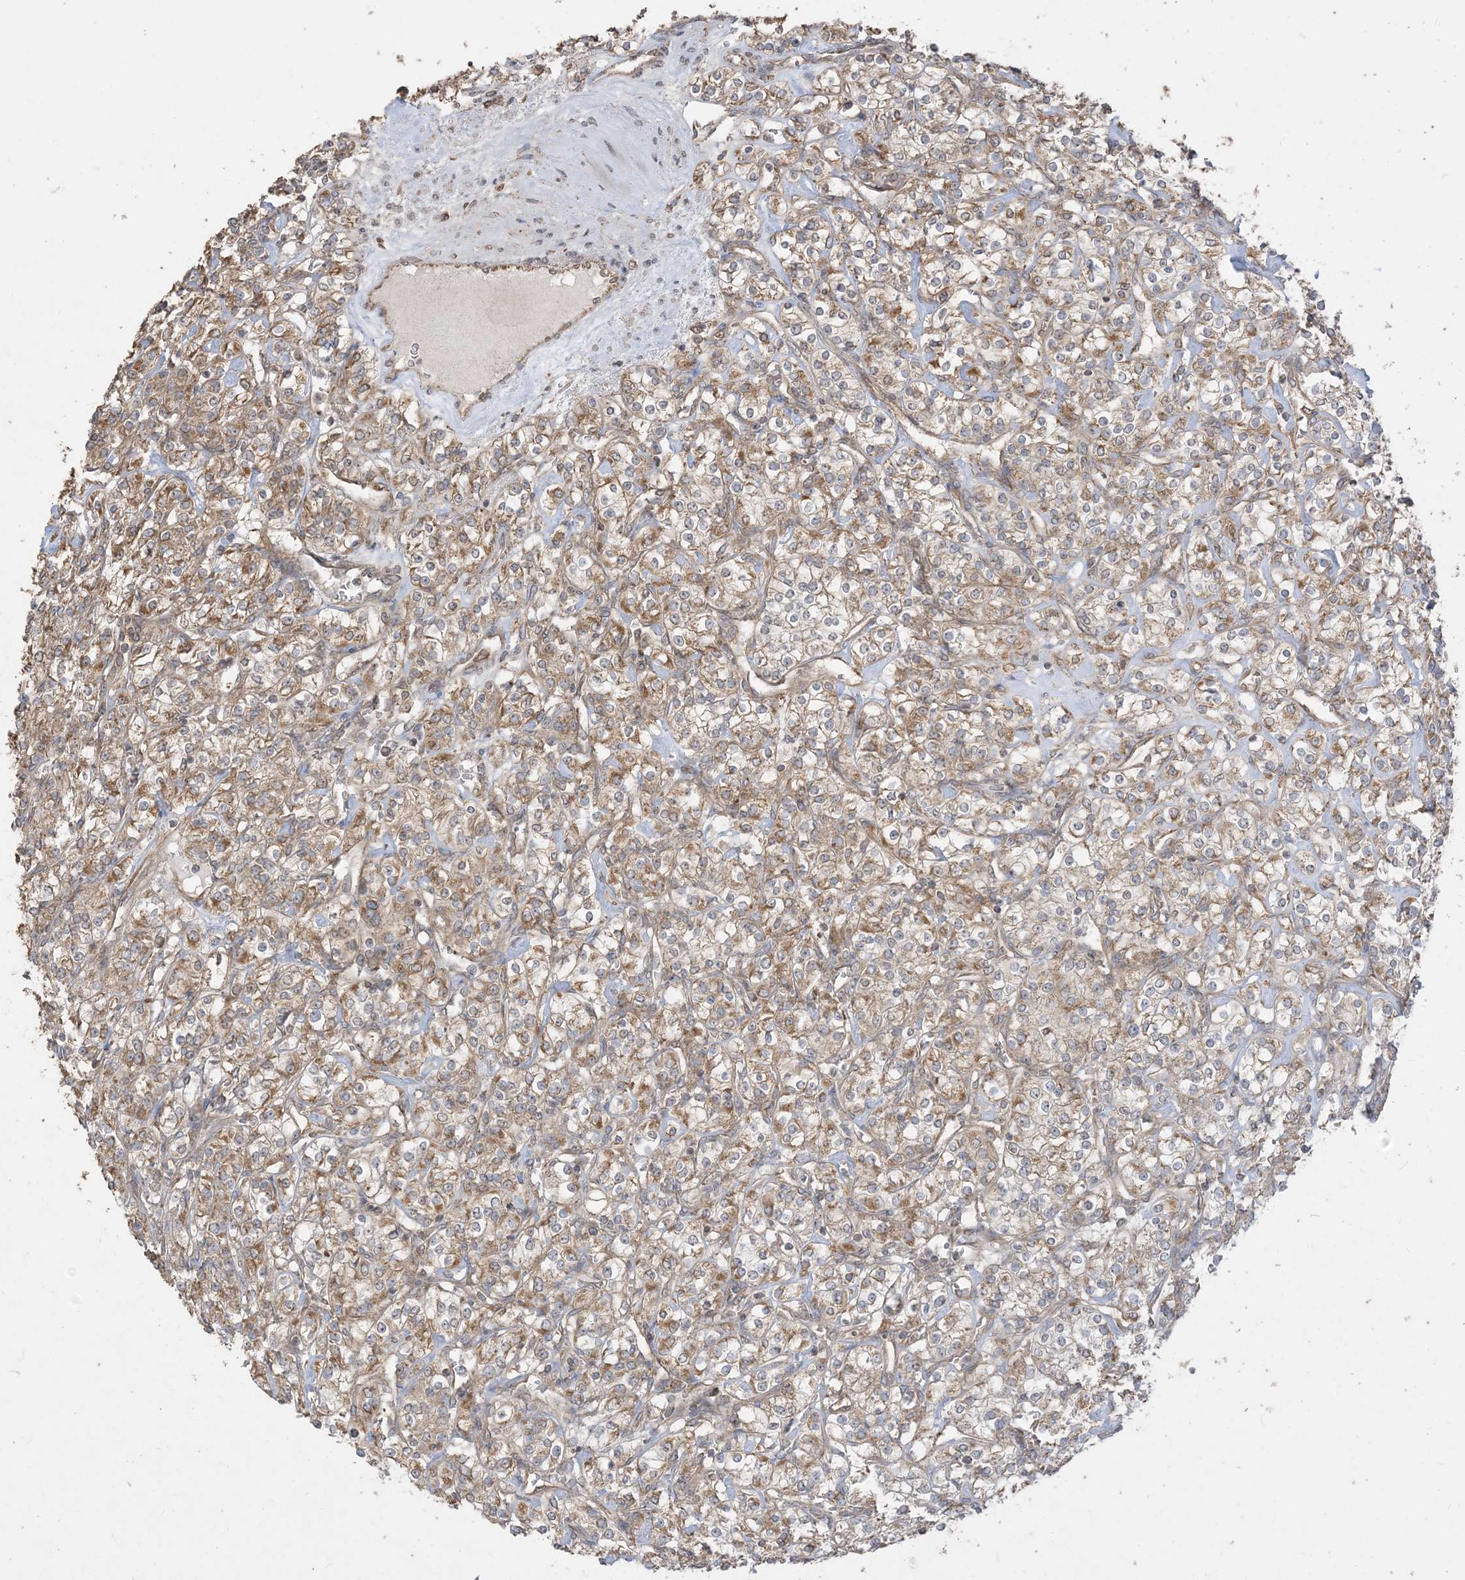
{"staining": {"intensity": "strong", "quantity": ">75%", "location": "cytoplasmic/membranous"}, "tissue": "renal cancer", "cell_type": "Tumor cells", "image_type": "cancer", "snomed": [{"axis": "morphology", "description": "Adenocarcinoma, NOS"}, {"axis": "topography", "description": "Kidney"}], "caption": "Protein positivity by IHC displays strong cytoplasmic/membranous staining in approximately >75% of tumor cells in renal cancer.", "gene": "SIRT3", "patient": {"sex": "male", "age": 77}}